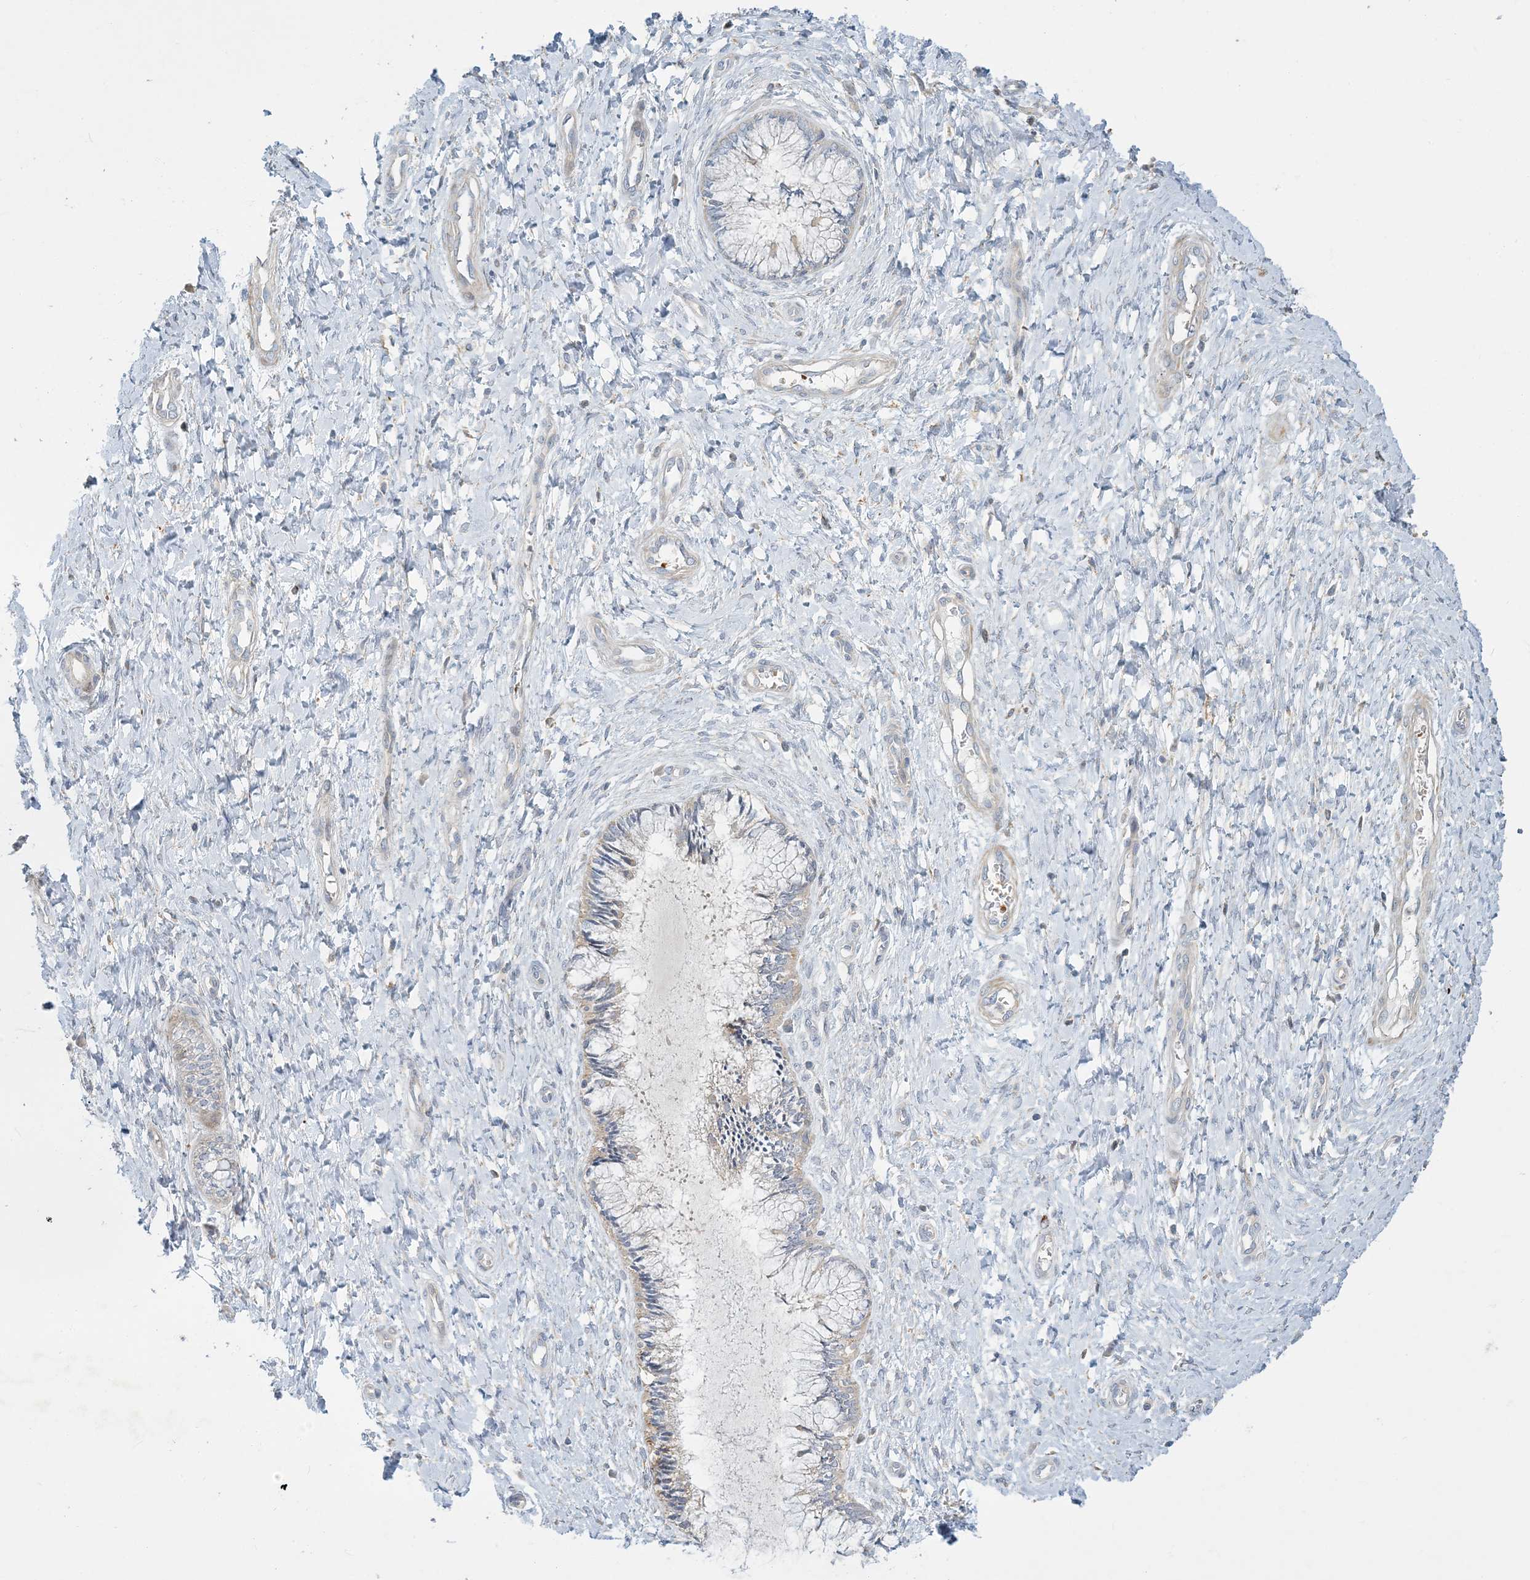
{"staining": {"intensity": "negative", "quantity": "none", "location": "none"}, "tissue": "cervix", "cell_type": "Glandular cells", "image_type": "normal", "snomed": [{"axis": "morphology", "description": "Normal tissue, NOS"}, {"axis": "topography", "description": "Cervix"}], "caption": "This is an immunohistochemistry (IHC) image of normal cervix. There is no positivity in glandular cells.", "gene": "LTN1", "patient": {"sex": "female", "age": 55}}